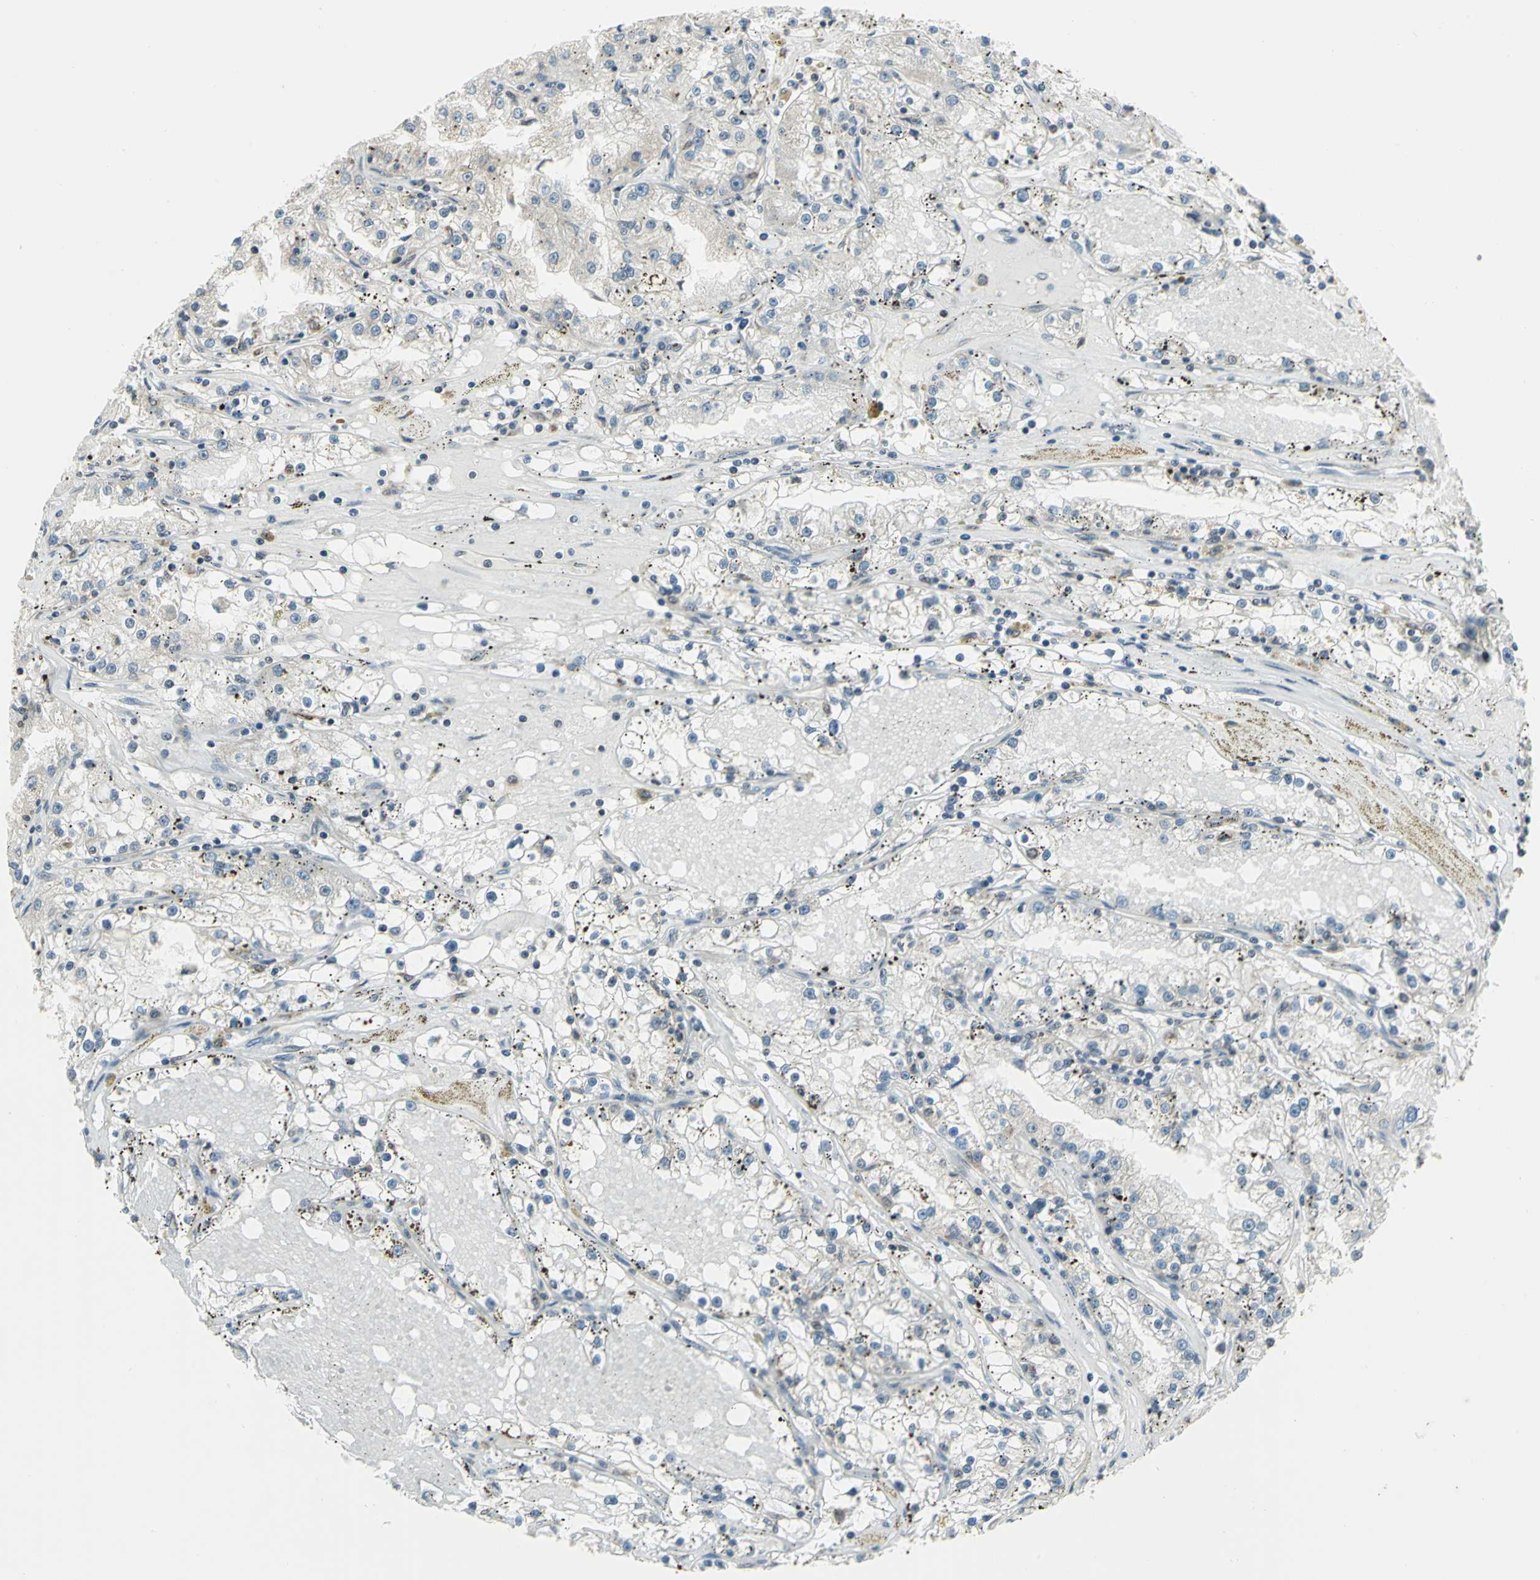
{"staining": {"intensity": "weak", "quantity": "<25%", "location": "cytoplasmic/membranous"}, "tissue": "renal cancer", "cell_type": "Tumor cells", "image_type": "cancer", "snomed": [{"axis": "morphology", "description": "Adenocarcinoma, NOS"}, {"axis": "topography", "description": "Kidney"}], "caption": "Tumor cells are negative for protein expression in human renal cancer (adenocarcinoma).", "gene": "PLAGL2", "patient": {"sex": "male", "age": 56}}